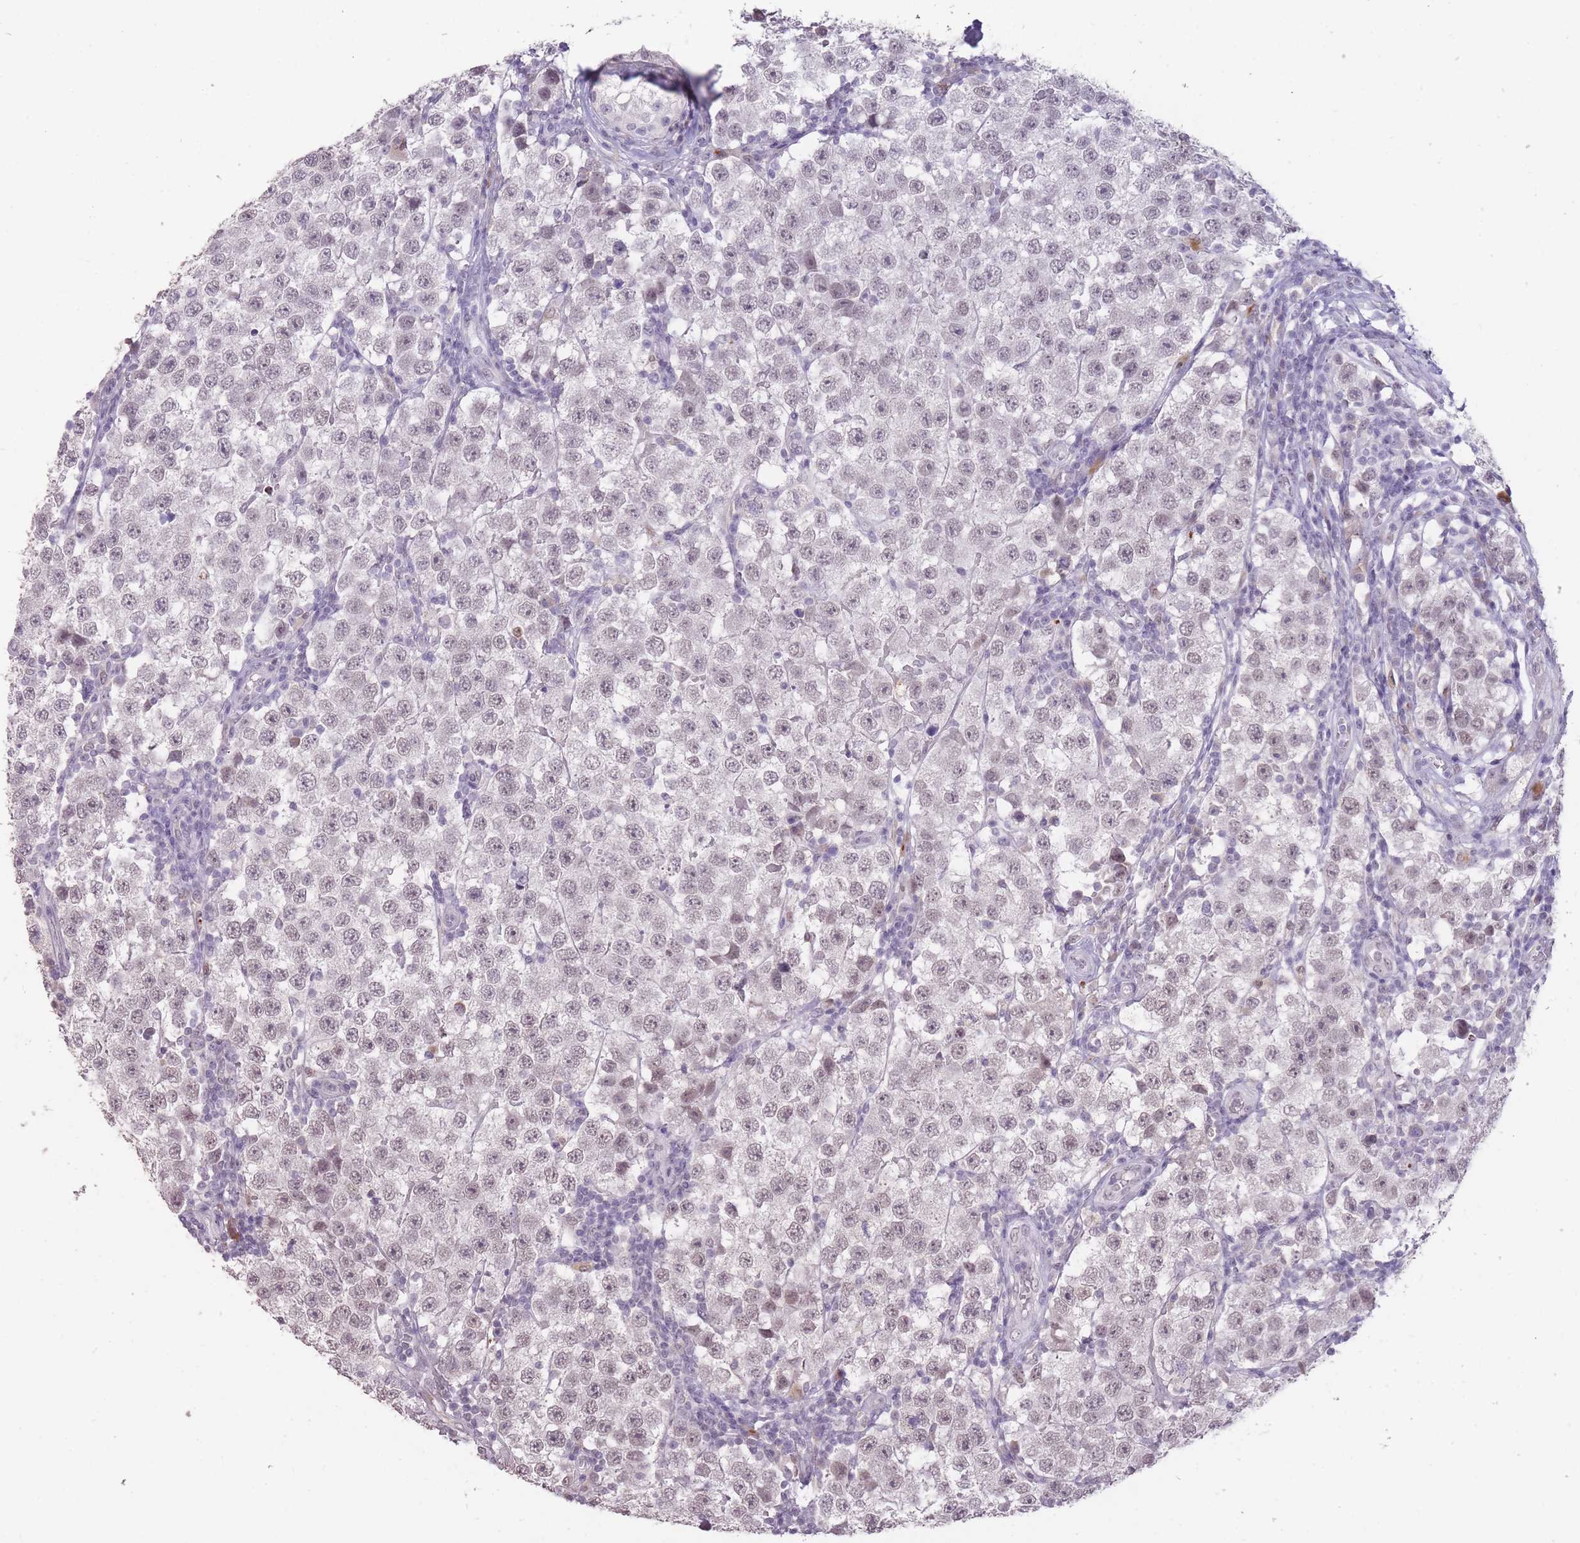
{"staining": {"intensity": "negative", "quantity": "none", "location": "none"}, "tissue": "testis cancer", "cell_type": "Tumor cells", "image_type": "cancer", "snomed": [{"axis": "morphology", "description": "Seminoma, NOS"}, {"axis": "topography", "description": "Testis"}], "caption": "An immunohistochemistry (IHC) photomicrograph of testis cancer (seminoma) is shown. There is no staining in tumor cells of testis cancer (seminoma).", "gene": "HNRNPUL1", "patient": {"sex": "male", "age": 34}}